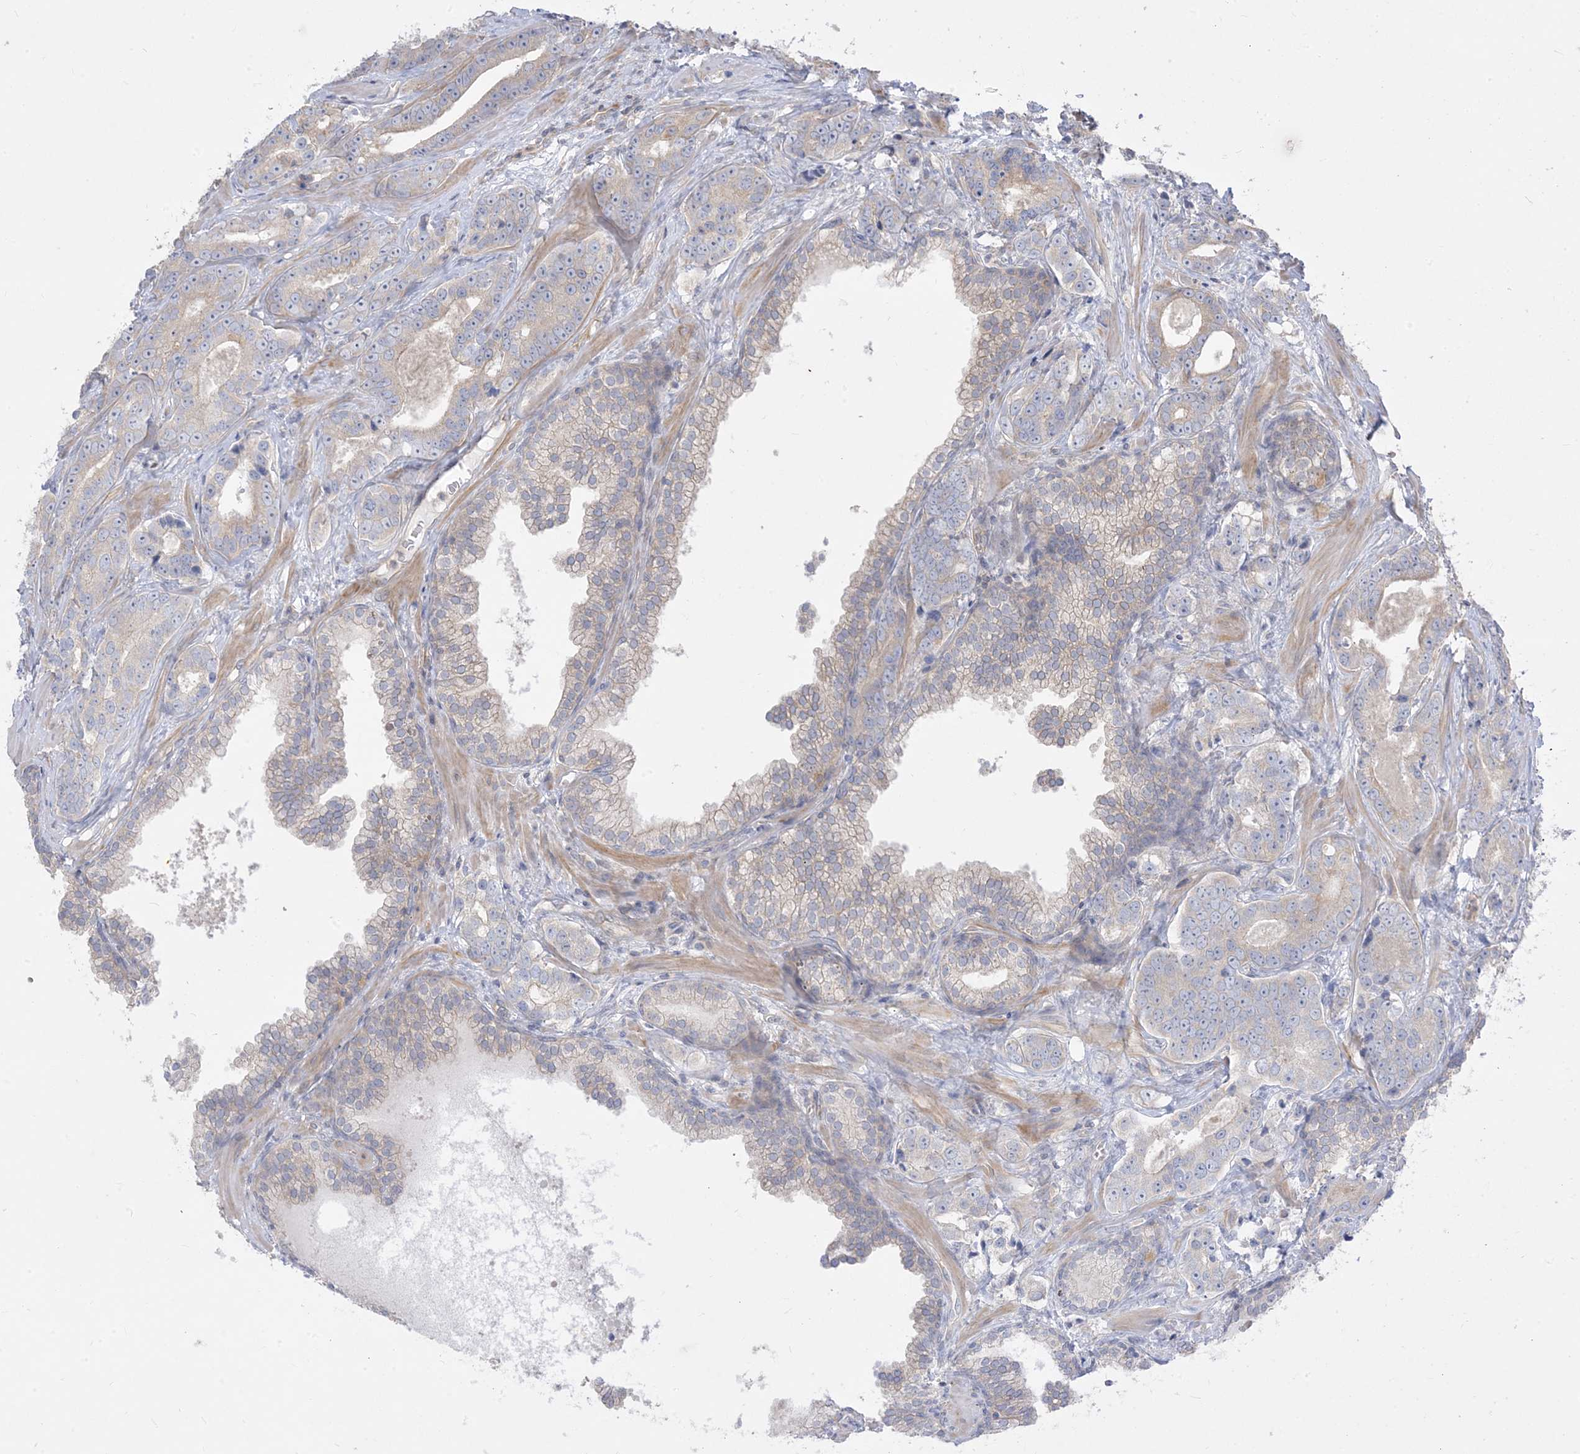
{"staining": {"intensity": "weak", "quantity": "<25%", "location": "cytoplasmic/membranous"}, "tissue": "prostate cancer", "cell_type": "Tumor cells", "image_type": "cancer", "snomed": [{"axis": "morphology", "description": "Adenocarcinoma, High grade"}, {"axis": "topography", "description": "Prostate"}], "caption": "IHC micrograph of neoplastic tissue: prostate cancer stained with DAB (3,3'-diaminobenzidine) reveals no significant protein positivity in tumor cells.", "gene": "ARHGEF9", "patient": {"sex": "male", "age": 62}}